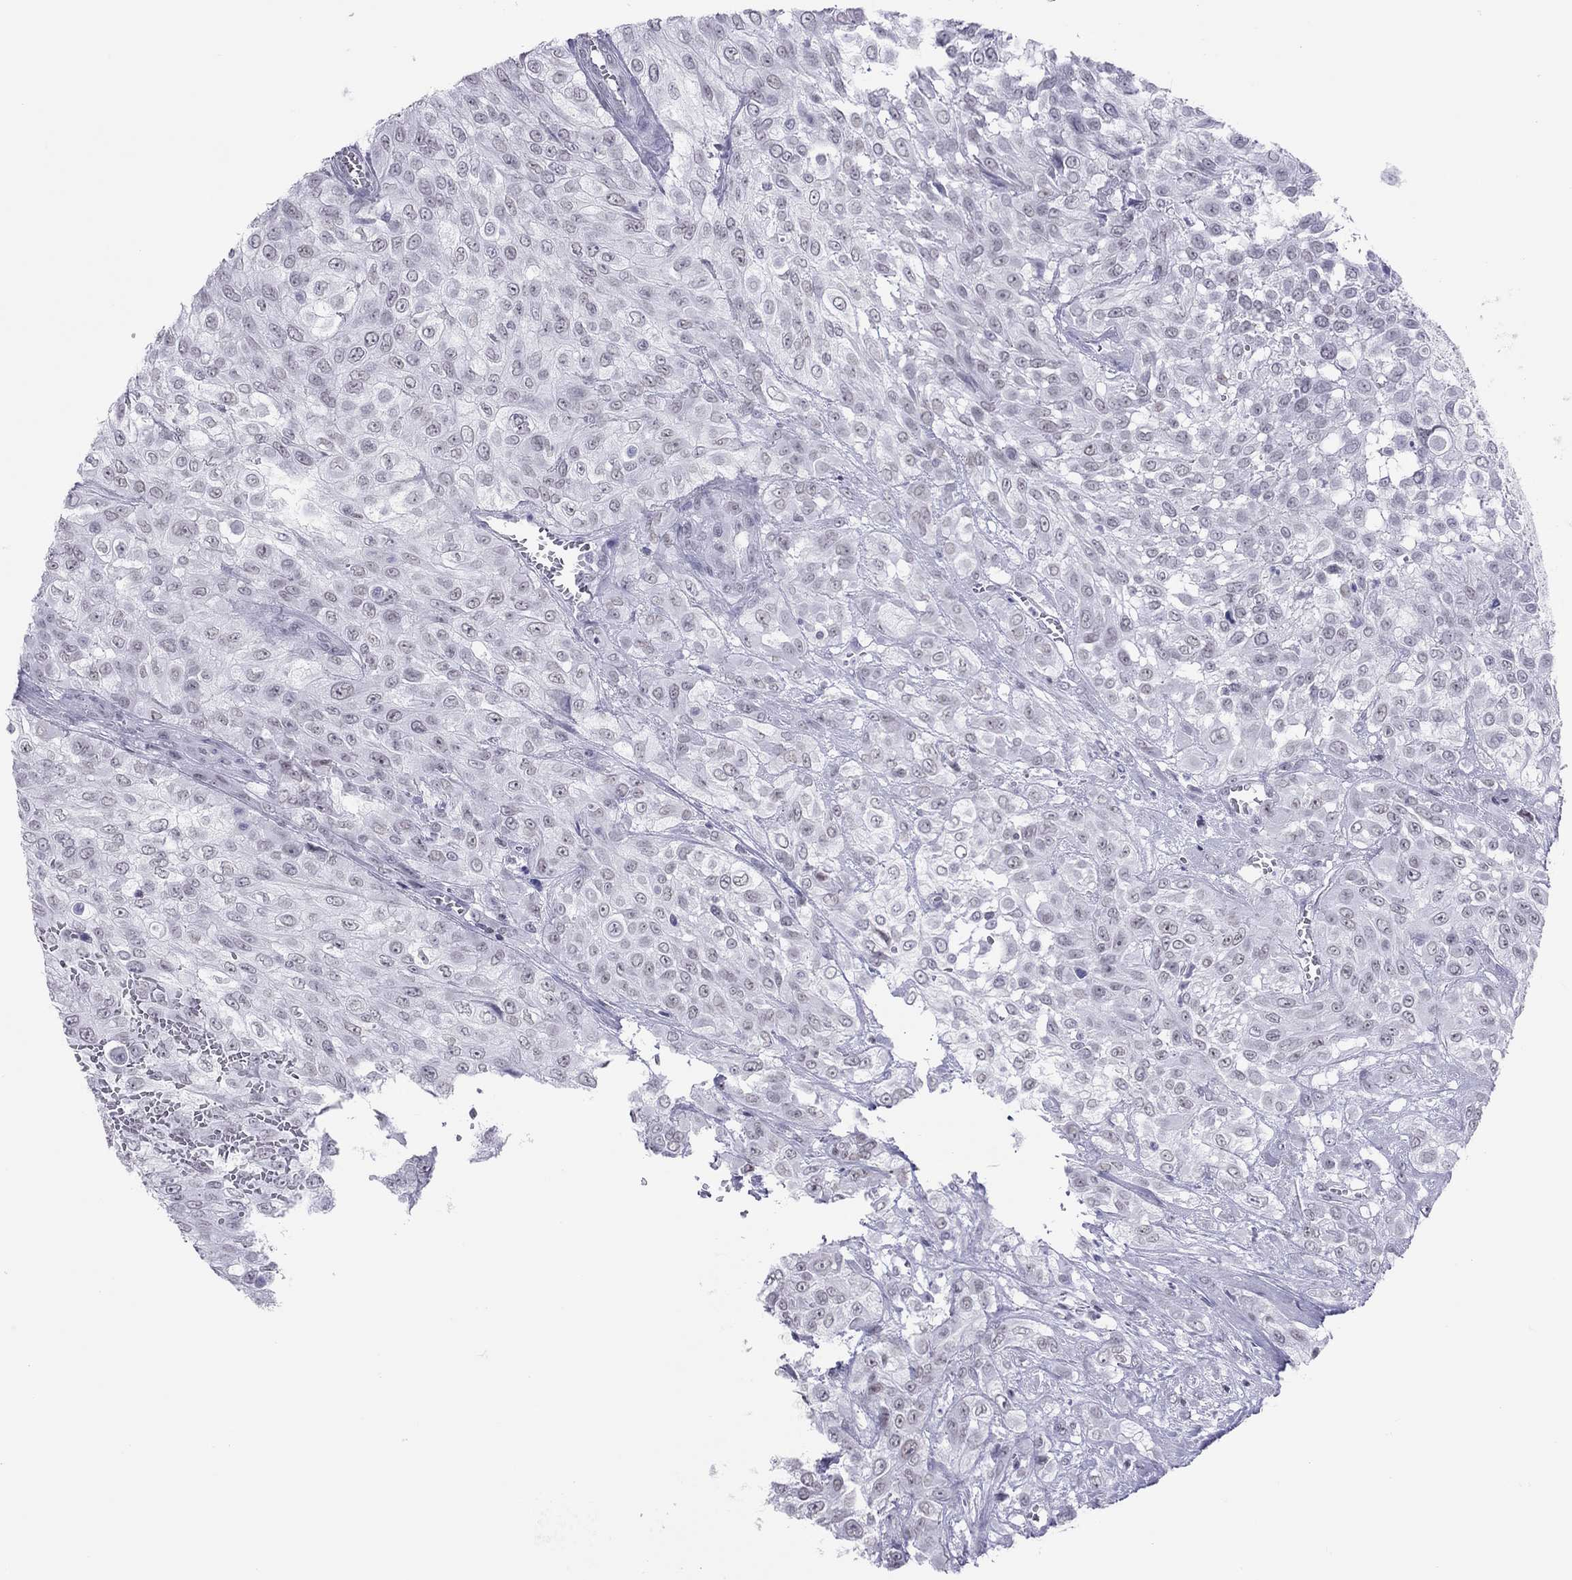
{"staining": {"intensity": "negative", "quantity": "none", "location": "none"}, "tissue": "urothelial cancer", "cell_type": "Tumor cells", "image_type": "cancer", "snomed": [{"axis": "morphology", "description": "Urothelial carcinoma, High grade"}, {"axis": "topography", "description": "Urinary bladder"}], "caption": "This is an immunohistochemistry (IHC) micrograph of urothelial cancer. There is no staining in tumor cells.", "gene": "JHY", "patient": {"sex": "male", "age": 57}}